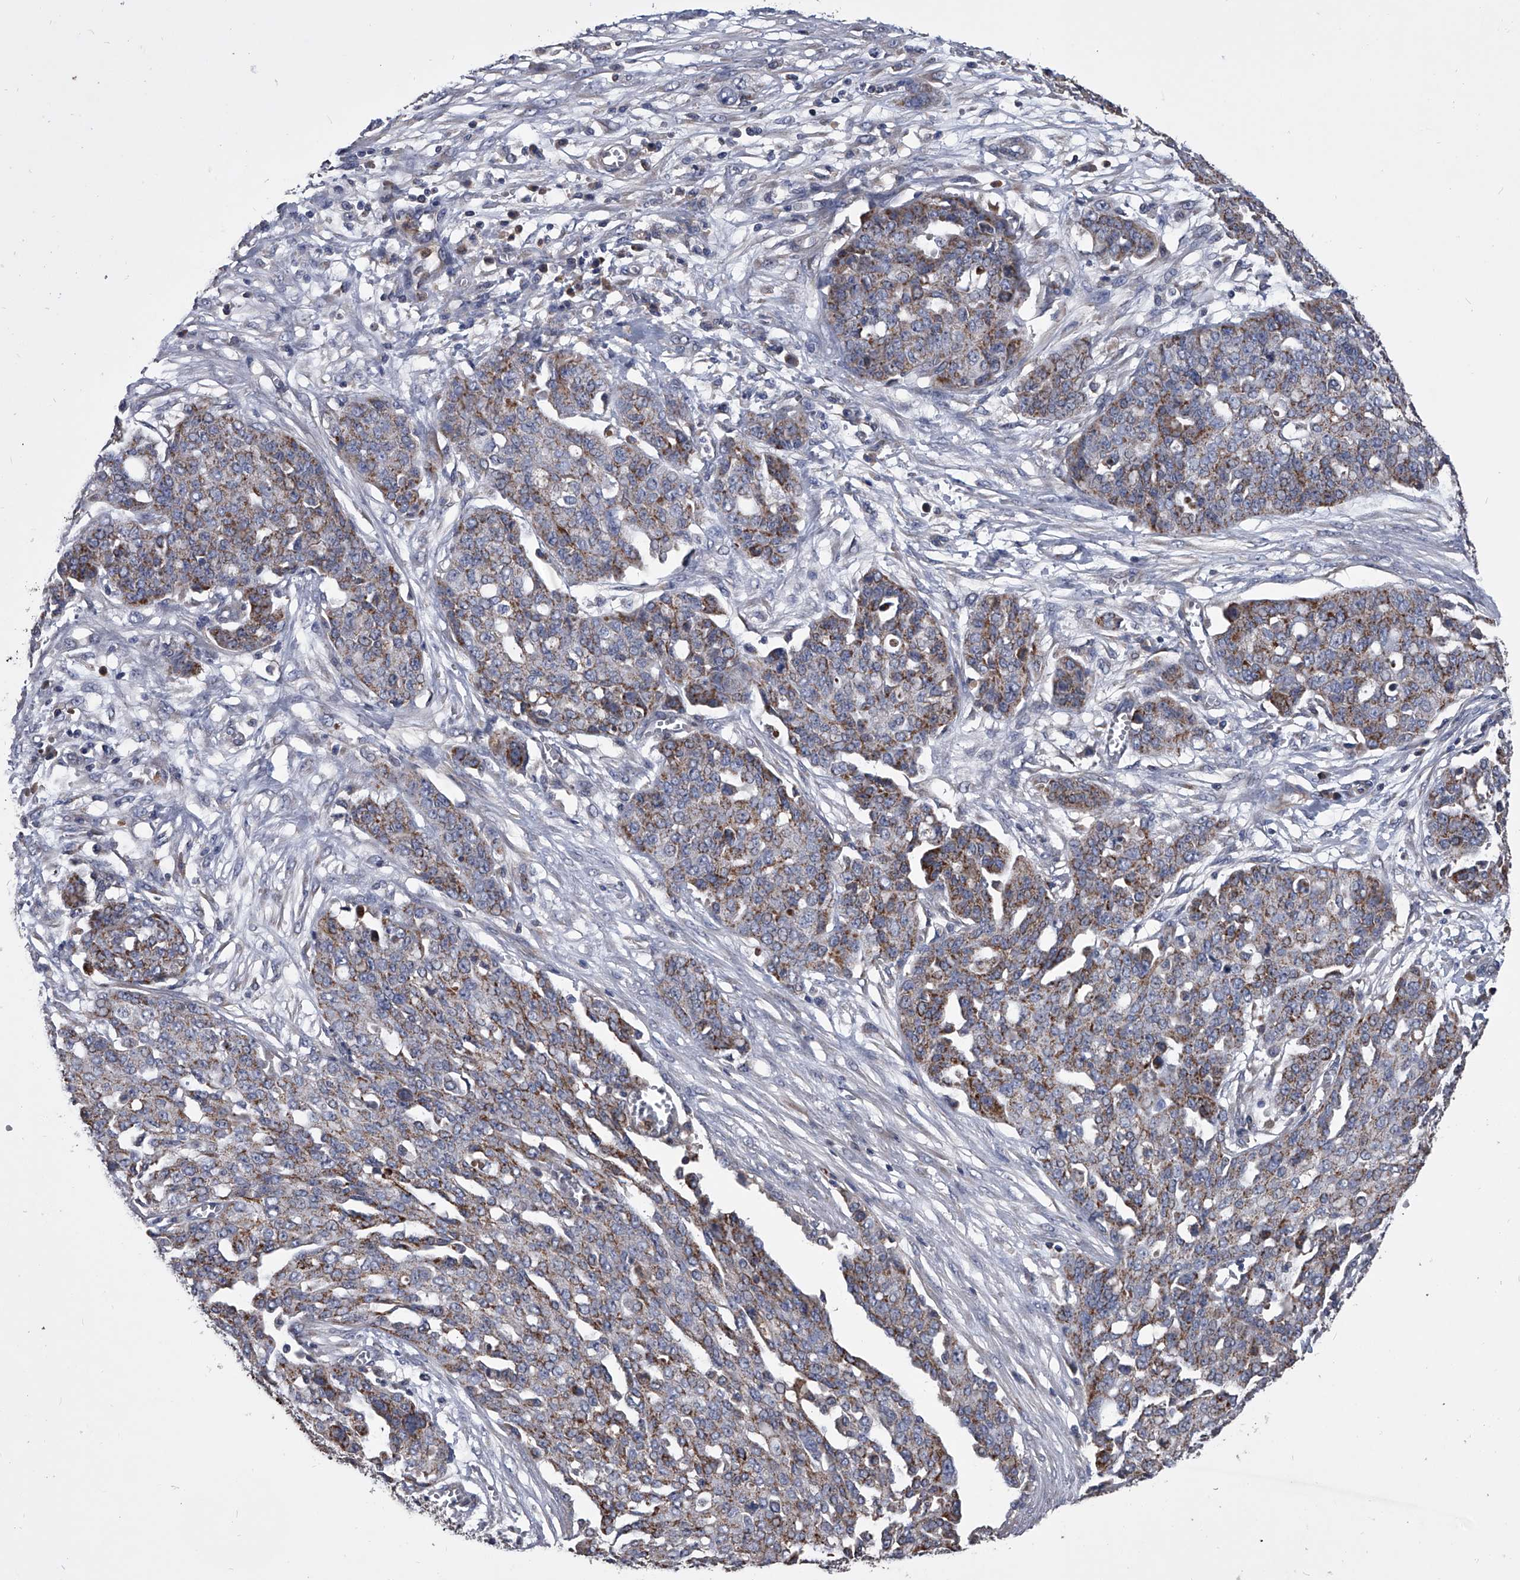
{"staining": {"intensity": "moderate", "quantity": ">75%", "location": "cytoplasmic/membranous"}, "tissue": "ovarian cancer", "cell_type": "Tumor cells", "image_type": "cancer", "snomed": [{"axis": "morphology", "description": "Cystadenocarcinoma, serous, NOS"}, {"axis": "topography", "description": "Soft tissue"}, {"axis": "topography", "description": "Ovary"}], "caption": "Immunohistochemistry (DAB) staining of human ovarian cancer (serous cystadenocarcinoma) reveals moderate cytoplasmic/membranous protein expression in about >75% of tumor cells.", "gene": "NRP1", "patient": {"sex": "female", "age": 57}}